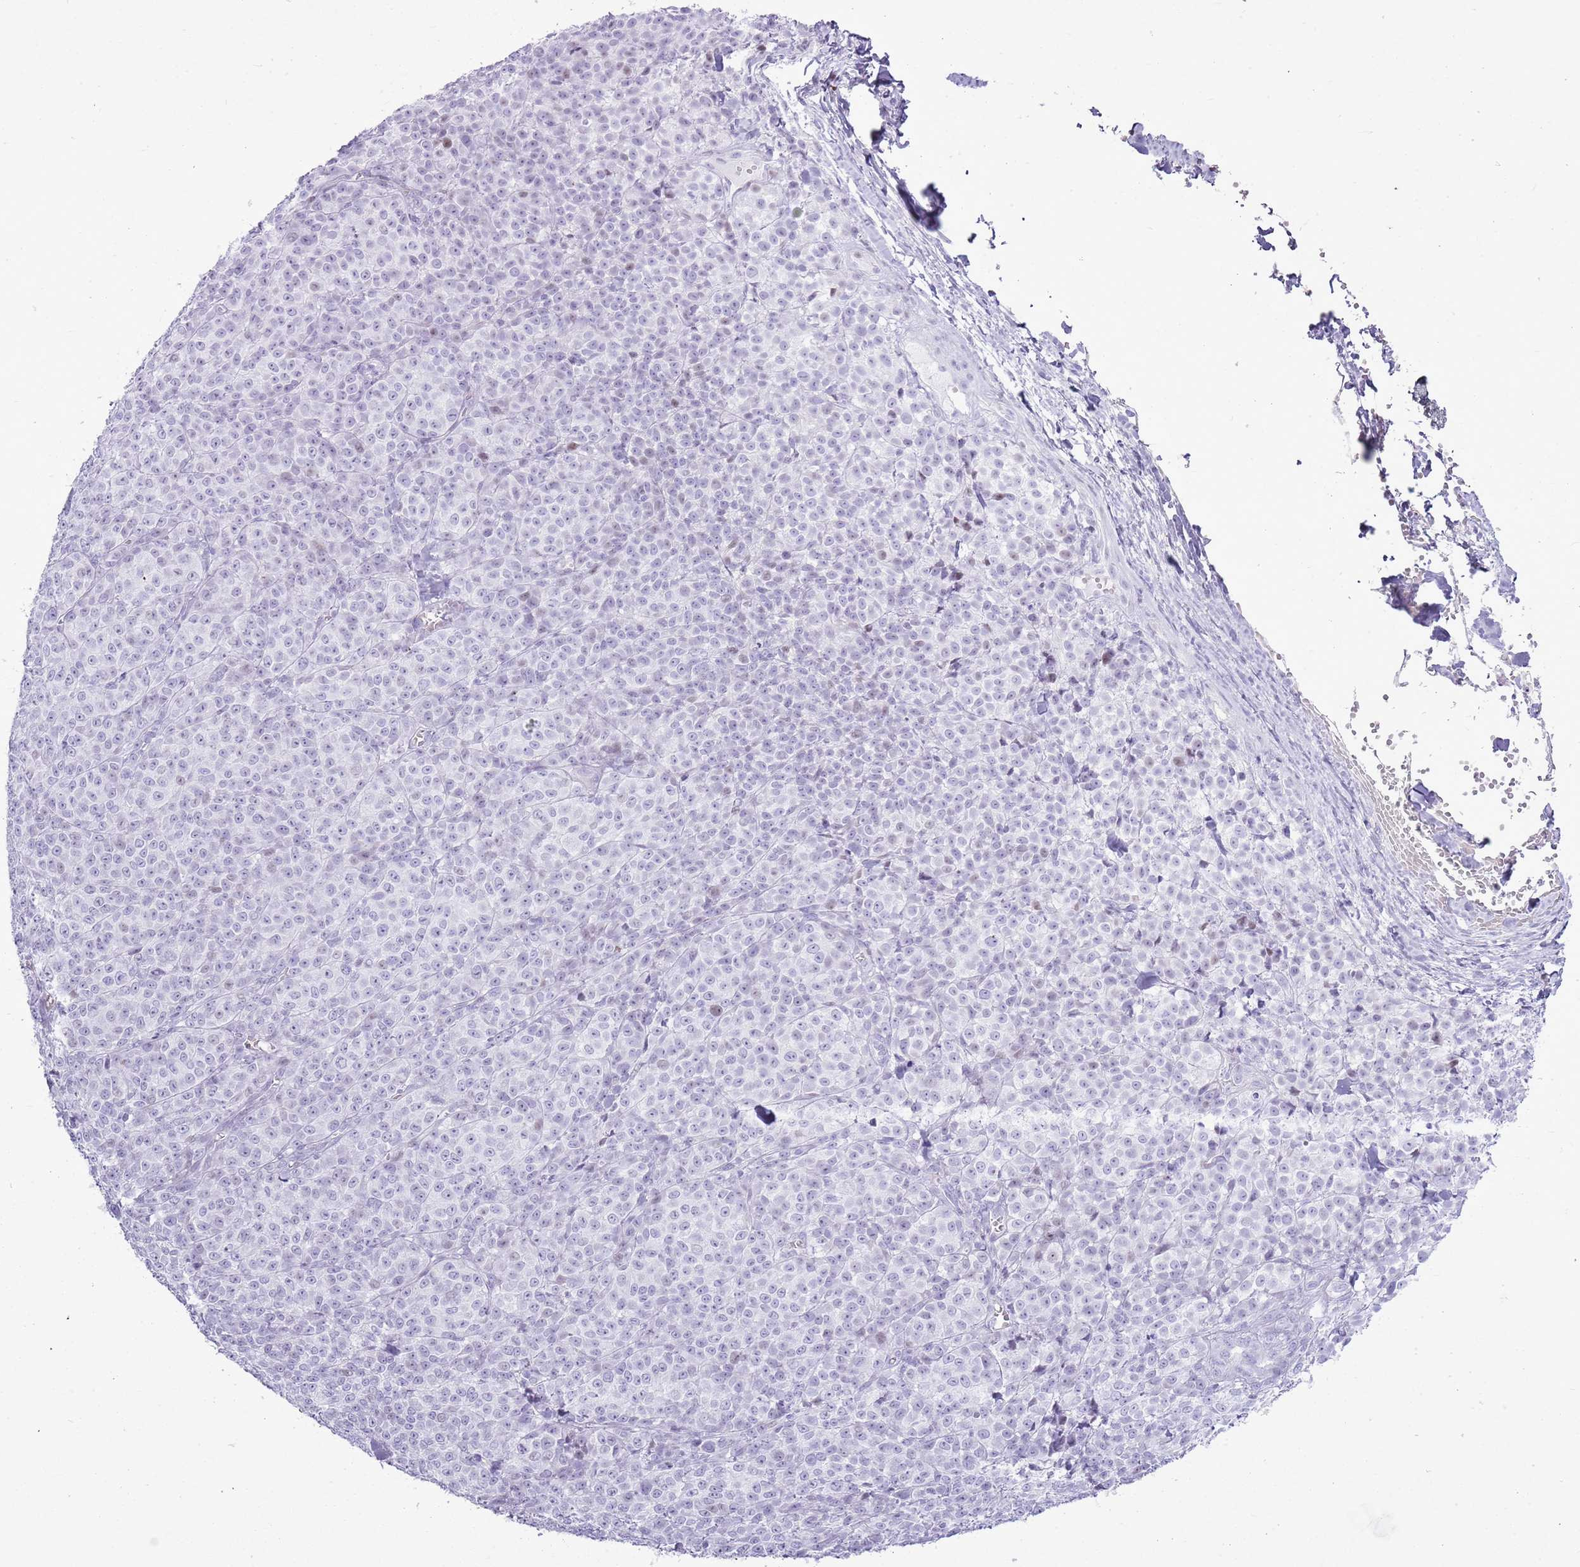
{"staining": {"intensity": "negative", "quantity": "none", "location": "none"}, "tissue": "melanoma", "cell_type": "Tumor cells", "image_type": "cancer", "snomed": [{"axis": "morphology", "description": "Normal tissue, NOS"}, {"axis": "morphology", "description": "Malignant melanoma, NOS"}, {"axis": "topography", "description": "Skin"}], "caption": "A histopathology image of malignant melanoma stained for a protein exhibits no brown staining in tumor cells.", "gene": "ASIP", "patient": {"sex": "female", "age": 34}}